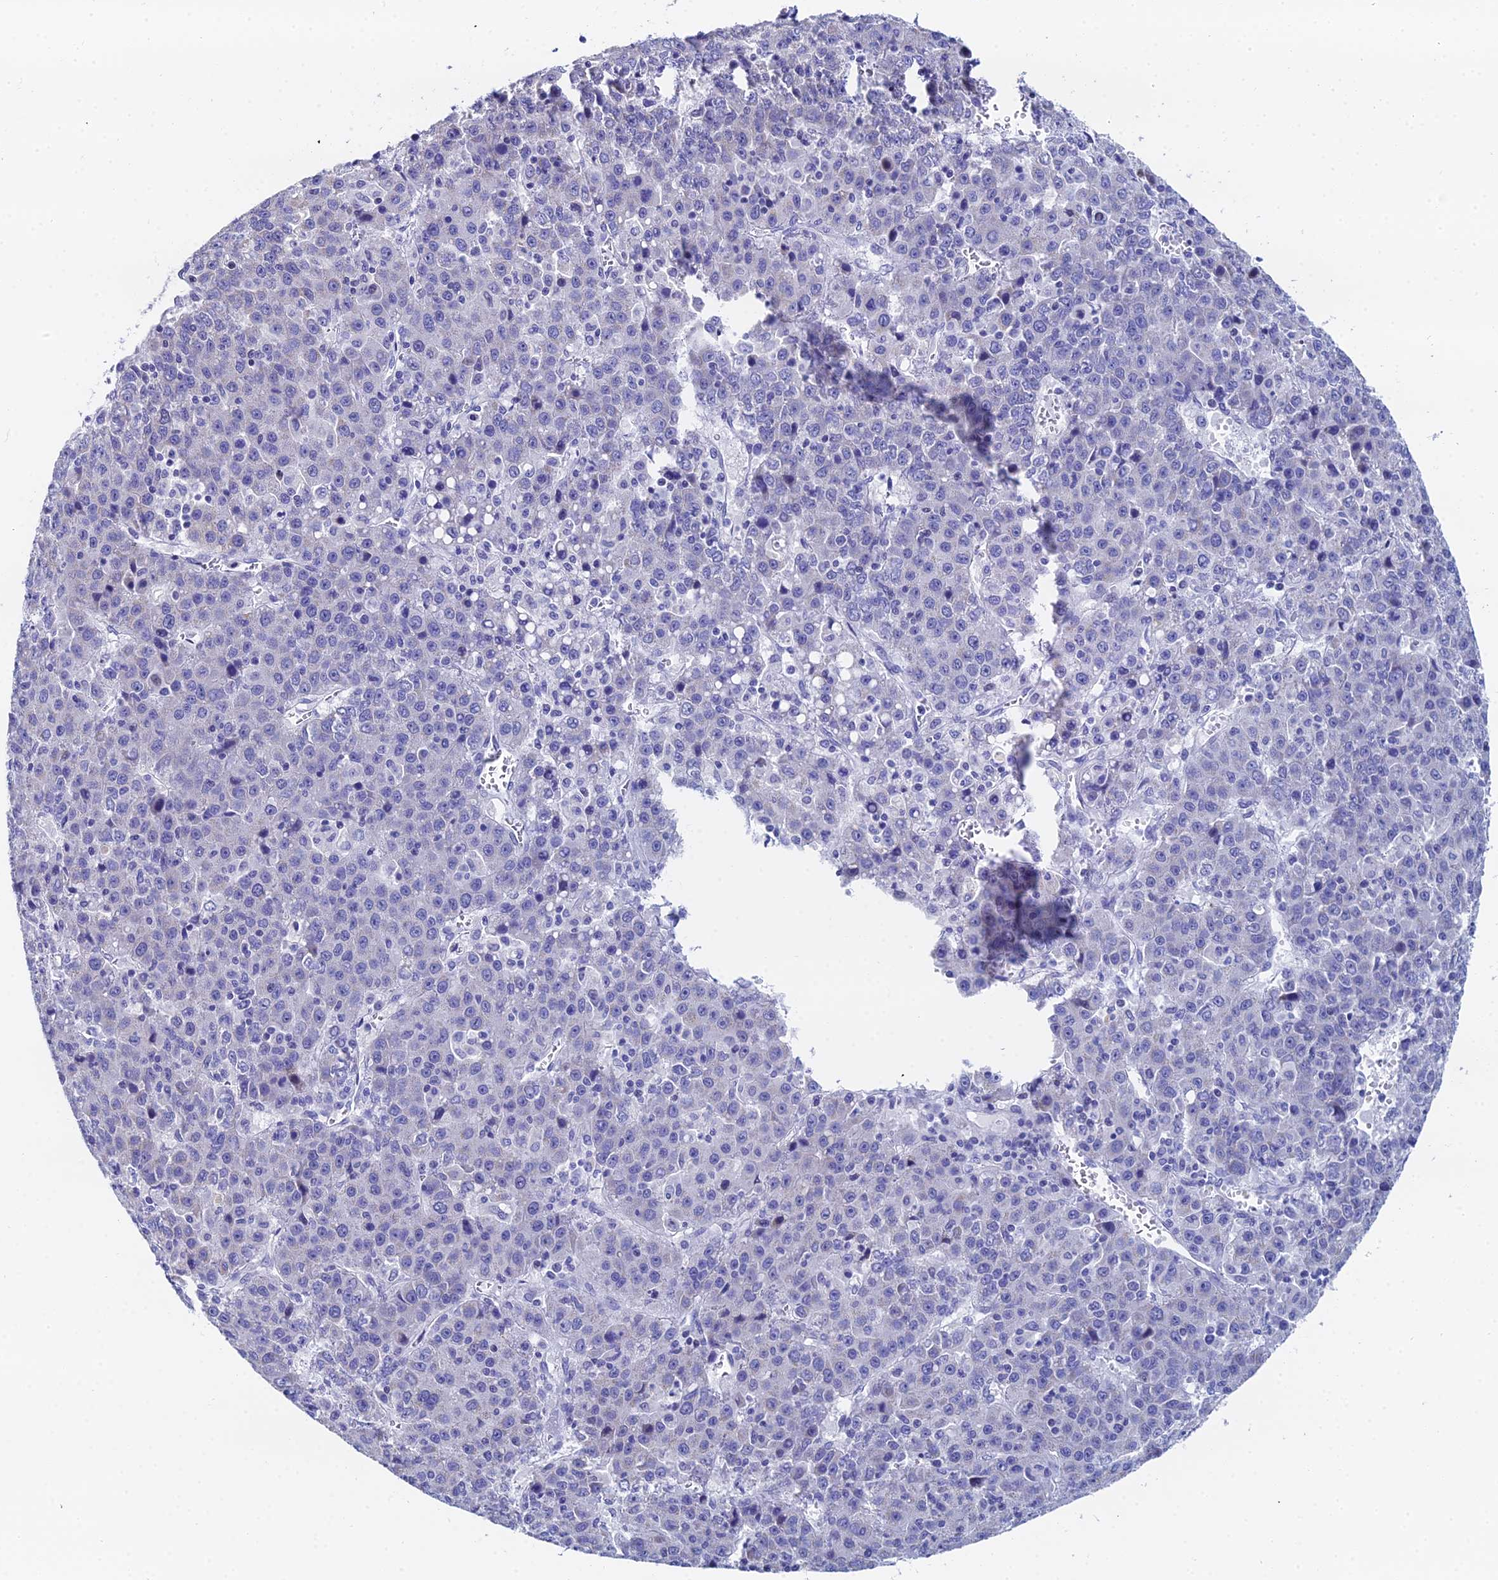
{"staining": {"intensity": "negative", "quantity": "none", "location": "none"}, "tissue": "liver cancer", "cell_type": "Tumor cells", "image_type": "cancer", "snomed": [{"axis": "morphology", "description": "Carcinoma, Hepatocellular, NOS"}, {"axis": "topography", "description": "Liver"}], "caption": "Liver hepatocellular carcinoma was stained to show a protein in brown. There is no significant positivity in tumor cells.", "gene": "OCM", "patient": {"sex": "female", "age": 53}}